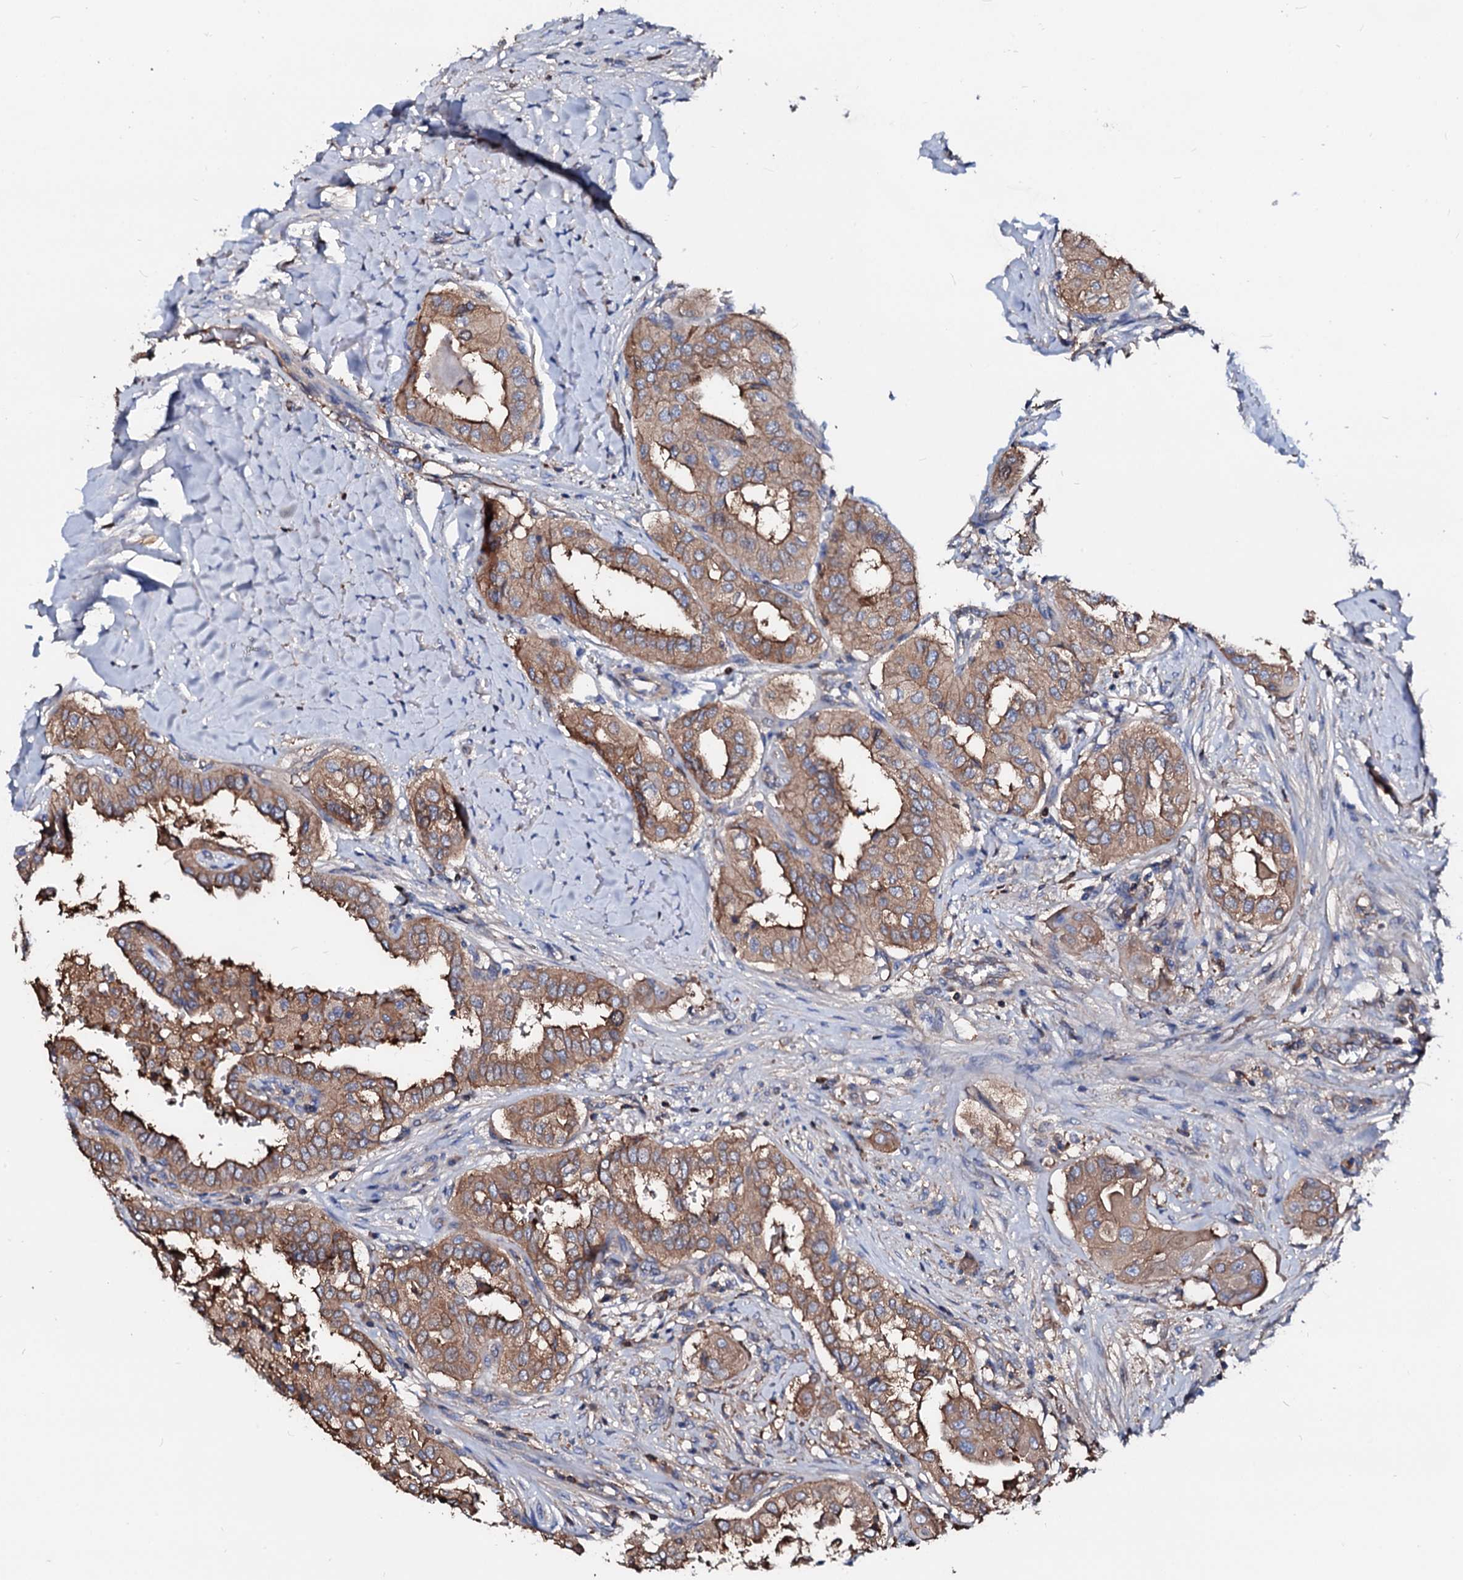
{"staining": {"intensity": "moderate", "quantity": ">75%", "location": "cytoplasmic/membranous"}, "tissue": "thyroid cancer", "cell_type": "Tumor cells", "image_type": "cancer", "snomed": [{"axis": "morphology", "description": "Papillary adenocarcinoma, NOS"}, {"axis": "topography", "description": "Thyroid gland"}], "caption": "Thyroid cancer tissue demonstrates moderate cytoplasmic/membranous positivity in about >75% of tumor cells, visualized by immunohistochemistry.", "gene": "CSKMT", "patient": {"sex": "female", "age": 59}}